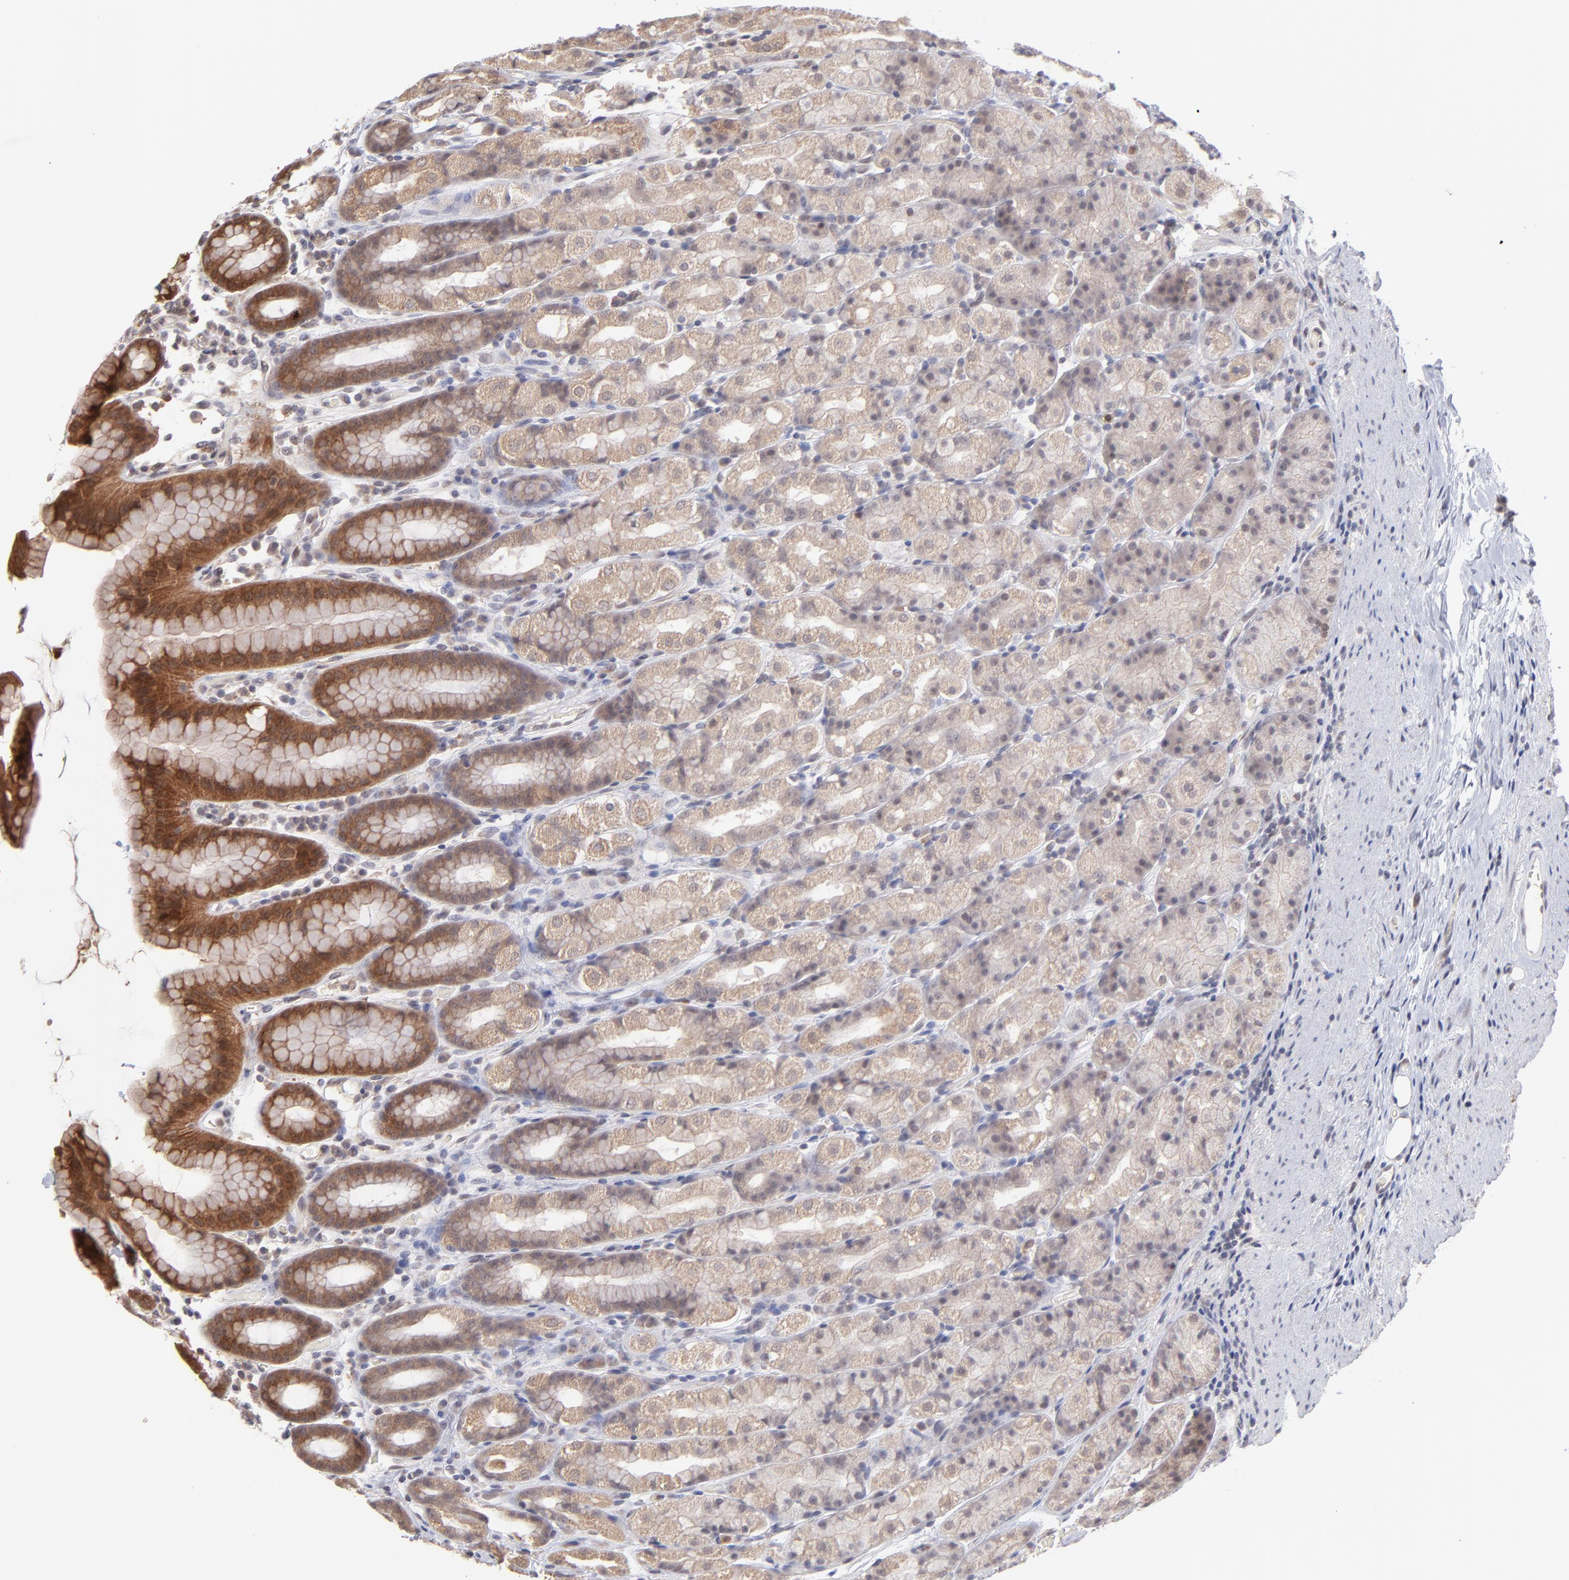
{"staining": {"intensity": "moderate", "quantity": "<25%", "location": "cytoplasmic/membranous"}, "tissue": "stomach", "cell_type": "Glandular cells", "image_type": "normal", "snomed": [{"axis": "morphology", "description": "Normal tissue, NOS"}, {"axis": "topography", "description": "Stomach, upper"}], "caption": "Immunohistochemical staining of normal stomach displays low levels of moderate cytoplasmic/membranous positivity in approximately <25% of glandular cells. (Brightfield microscopy of DAB IHC at high magnification).", "gene": "OAS1", "patient": {"sex": "male", "age": 68}}